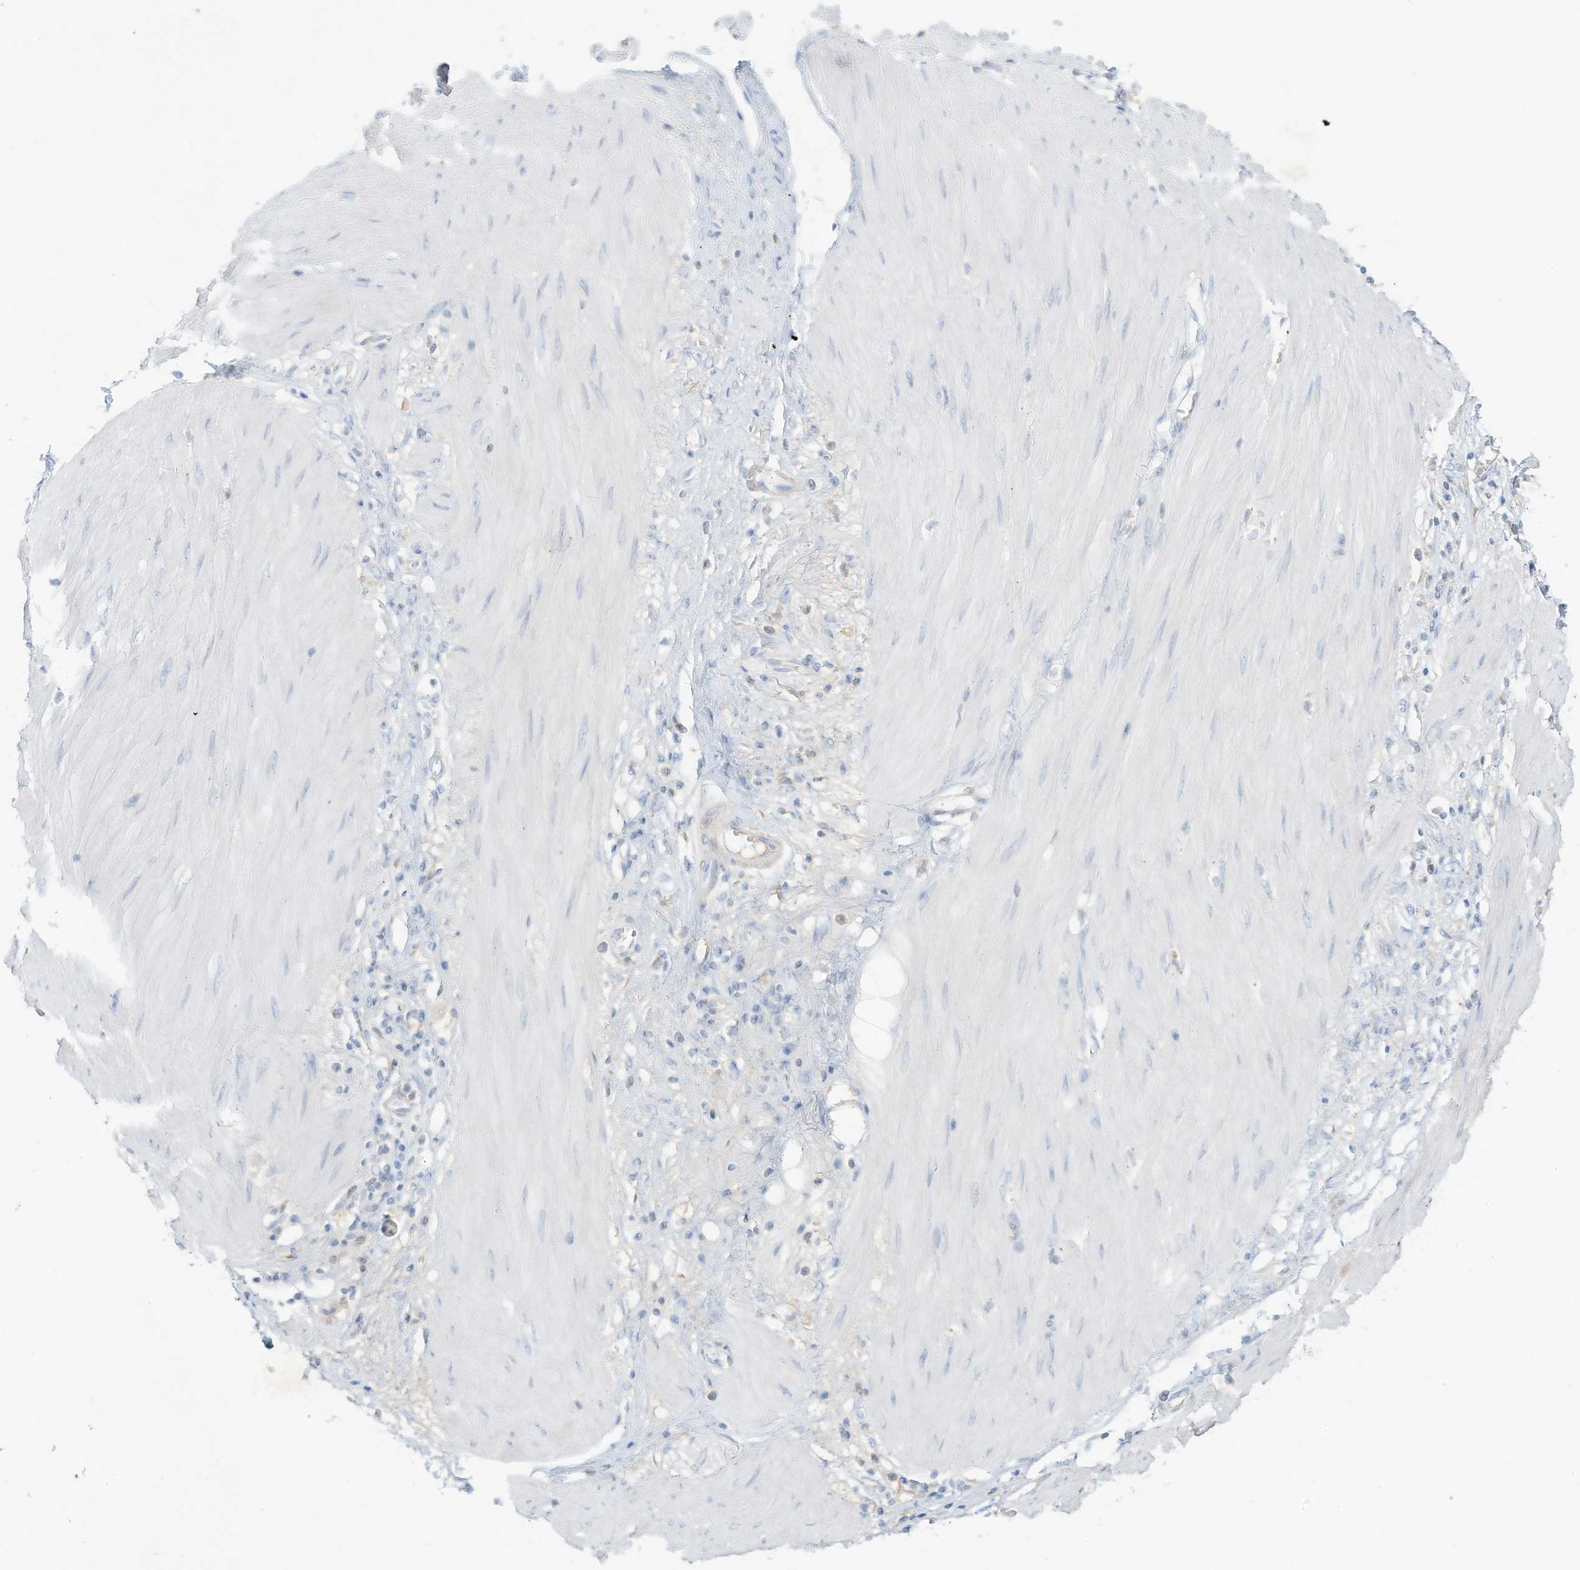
{"staining": {"intensity": "negative", "quantity": "none", "location": "none"}, "tissue": "stomach cancer", "cell_type": "Tumor cells", "image_type": "cancer", "snomed": [{"axis": "morphology", "description": "Adenocarcinoma, NOS"}, {"axis": "topography", "description": "Stomach"}], "caption": "The micrograph reveals no staining of tumor cells in stomach cancer.", "gene": "HSD17B13", "patient": {"sex": "female", "age": 76}}